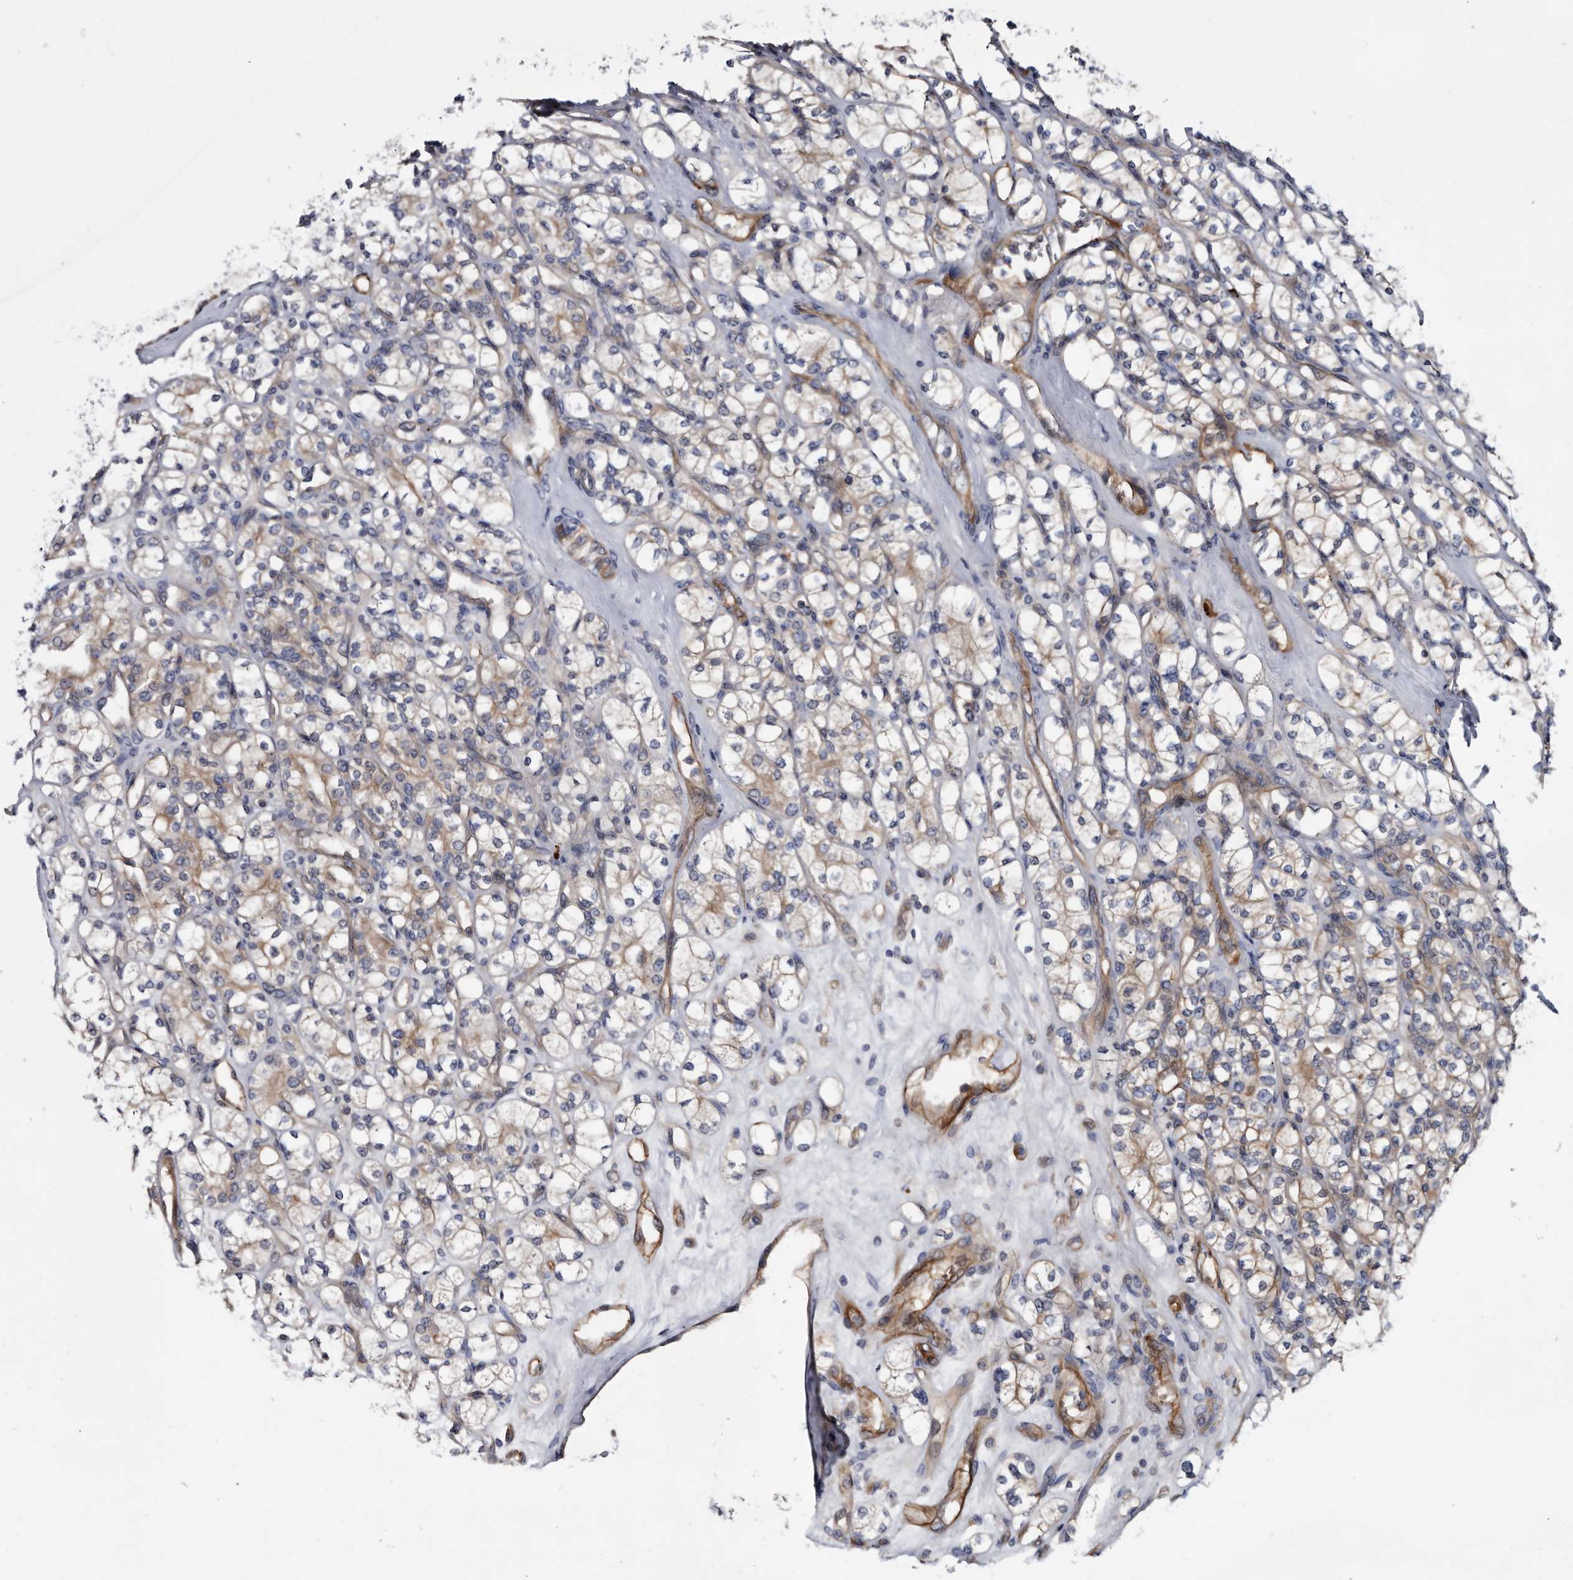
{"staining": {"intensity": "weak", "quantity": "25%-75%", "location": "cytoplasmic/membranous"}, "tissue": "renal cancer", "cell_type": "Tumor cells", "image_type": "cancer", "snomed": [{"axis": "morphology", "description": "Adenocarcinoma, NOS"}, {"axis": "topography", "description": "Kidney"}], "caption": "An IHC photomicrograph of neoplastic tissue is shown. Protein staining in brown highlights weak cytoplasmic/membranous positivity in renal adenocarcinoma within tumor cells.", "gene": "TSPAN17", "patient": {"sex": "male", "age": 77}}